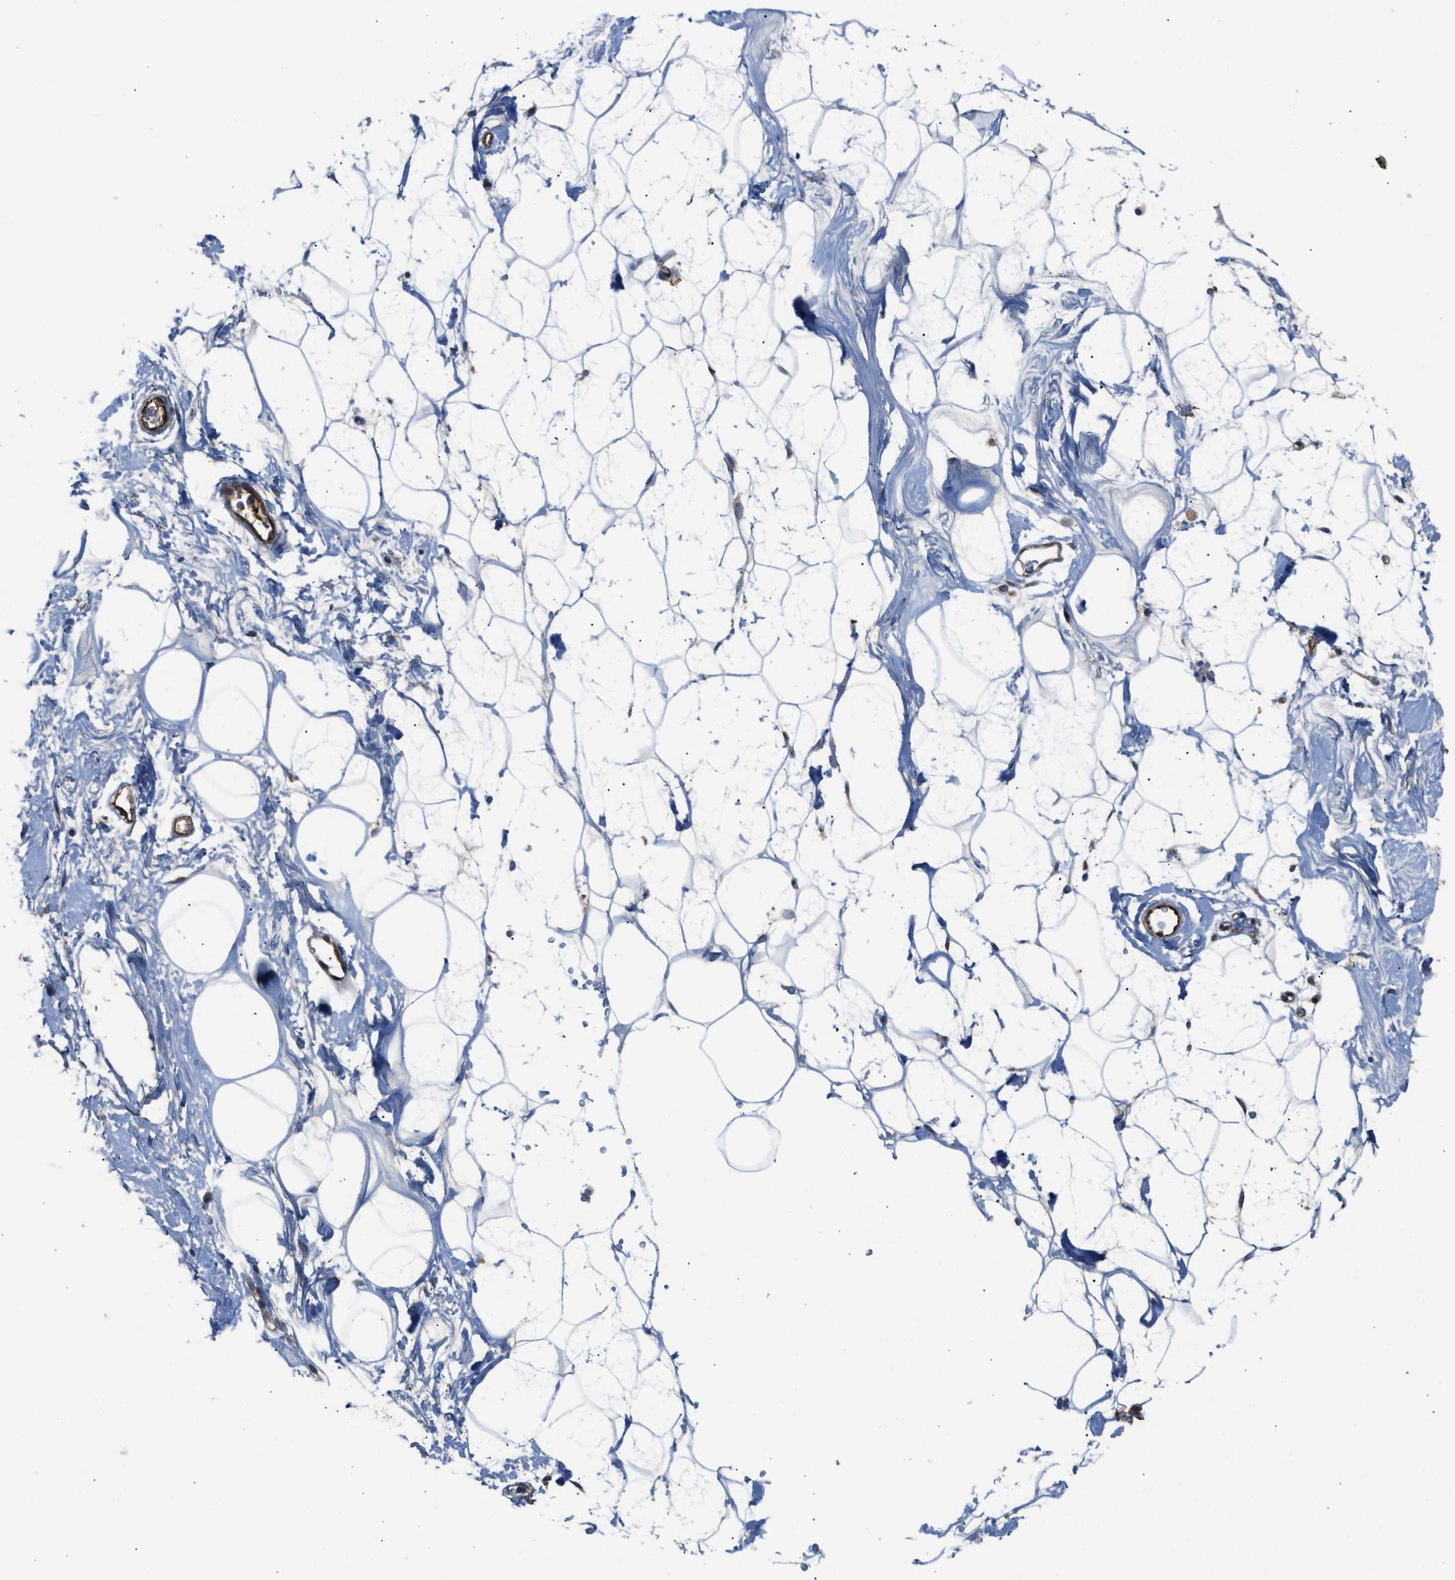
{"staining": {"intensity": "moderate", "quantity": ">75%", "location": "cytoplasmic/membranous"}, "tissue": "adipose tissue", "cell_type": "Adipocytes", "image_type": "normal", "snomed": [{"axis": "morphology", "description": "Normal tissue, NOS"}, {"axis": "morphology", "description": "Fibrosis, NOS"}, {"axis": "topography", "description": "Breast"}, {"axis": "topography", "description": "Adipose tissue"}], "caption": "IHC photomicrograph of normal human adipose tissue stained for a protein (brown), which exhibits medium levels of moderate cytoplasmic/membranous staining in approximately >75% of adipocytes.", "gene": "TPK1", "patient": {"sex": "female", "age": 39}}